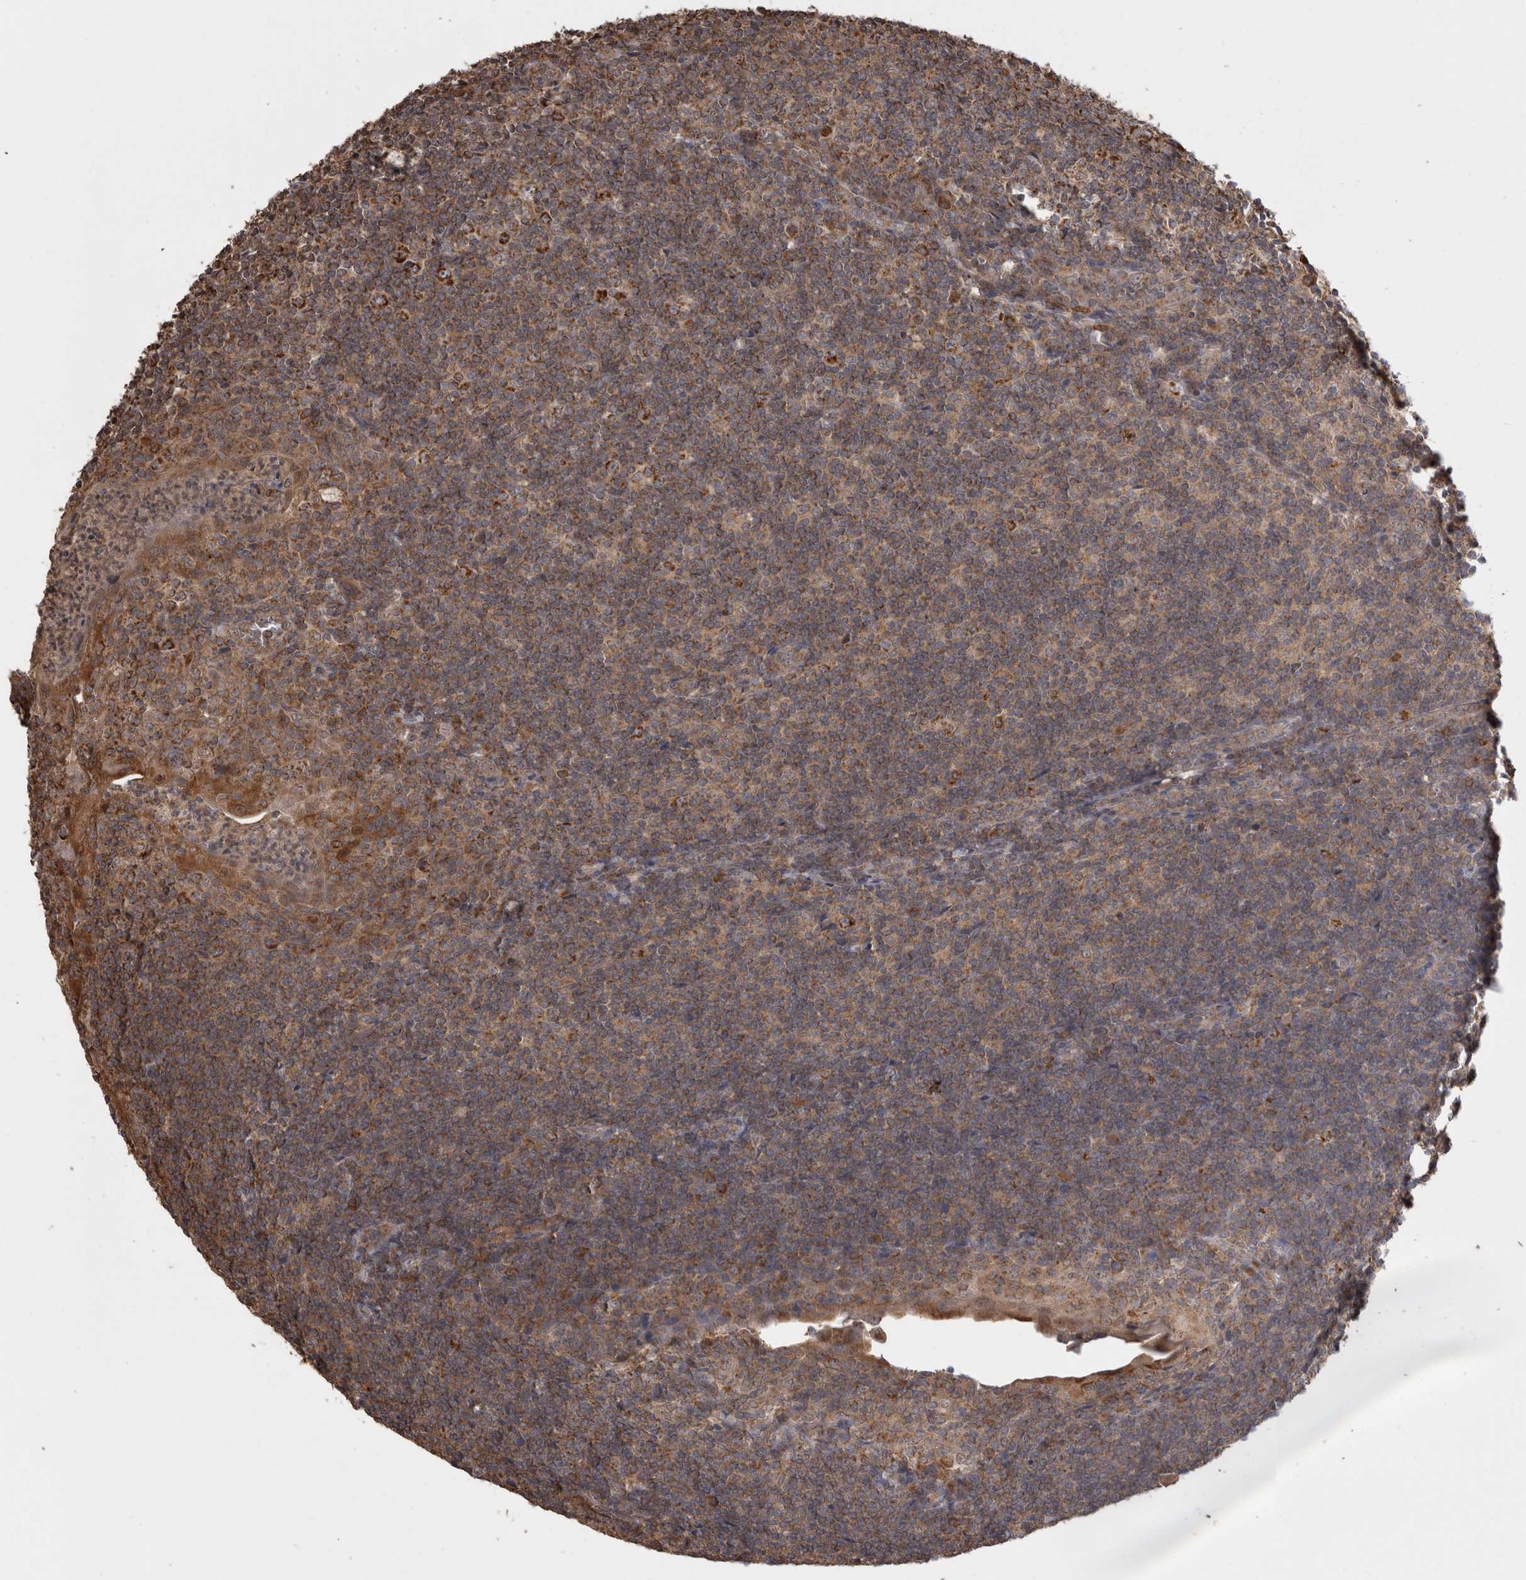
{"staining": {"intensity": "moderate", "quantity": ">75%", "location": "cytoplasmic/membranous"}, "tissue": "tonsil", "cell_type": "Germinal center cells", "image_type": "normal", "snomed": [{"axis": "morphology", "description": "Normal tissue, NOS"}, {"axis": "topography", "description": "Tonsil"}], "caption": "High-power microscopy captured an immunohistochemistry (IHC) micrograph of benign tonsil, revealing moderate cytoplasmic/membranous expression in approximately >75% of germinal center cells.", "gene": "PREP", "patient": {"sex": "male", "age": 37}}